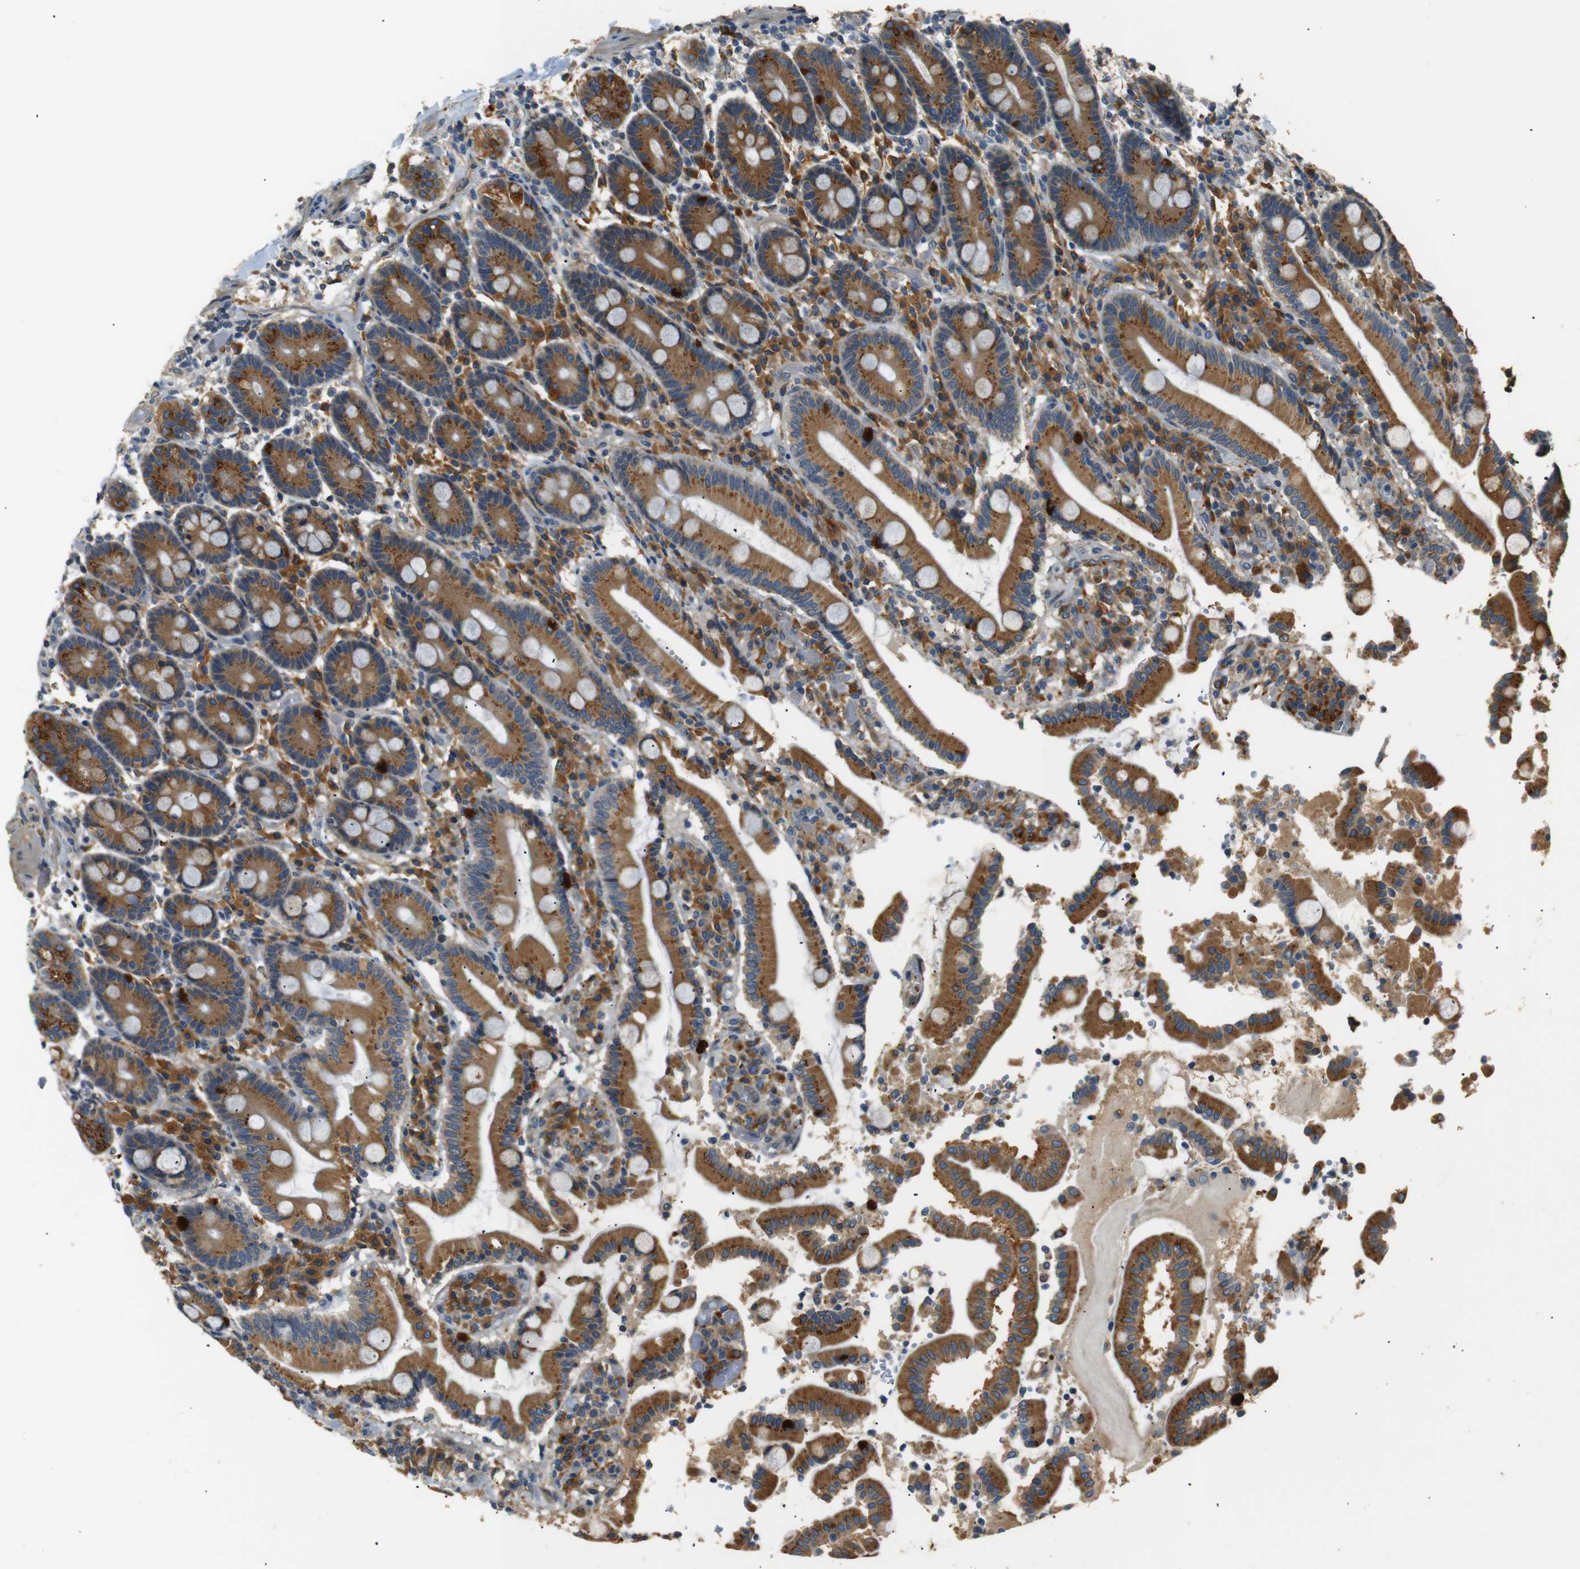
{"staining": {"intensity": "strong", "quantity": ">75%", "location": "cytoplasmic/membranous"}, "tissue": "duodenum", "cell_type": "Glandular cells", "image_type": "normal", "snomed": [{"axis": "morphology", "description": "Normal tissue, NOS"}, {"axis": "topography", "description": "Small intestine, NOS"}], "caption": "Glandular cells show high levels of strong cytoplasmic/membranous positivity in about >75% of cells in benign human duodenum.", "gene": "TMED2", "patient": {"sex": "female", "age": 71}}